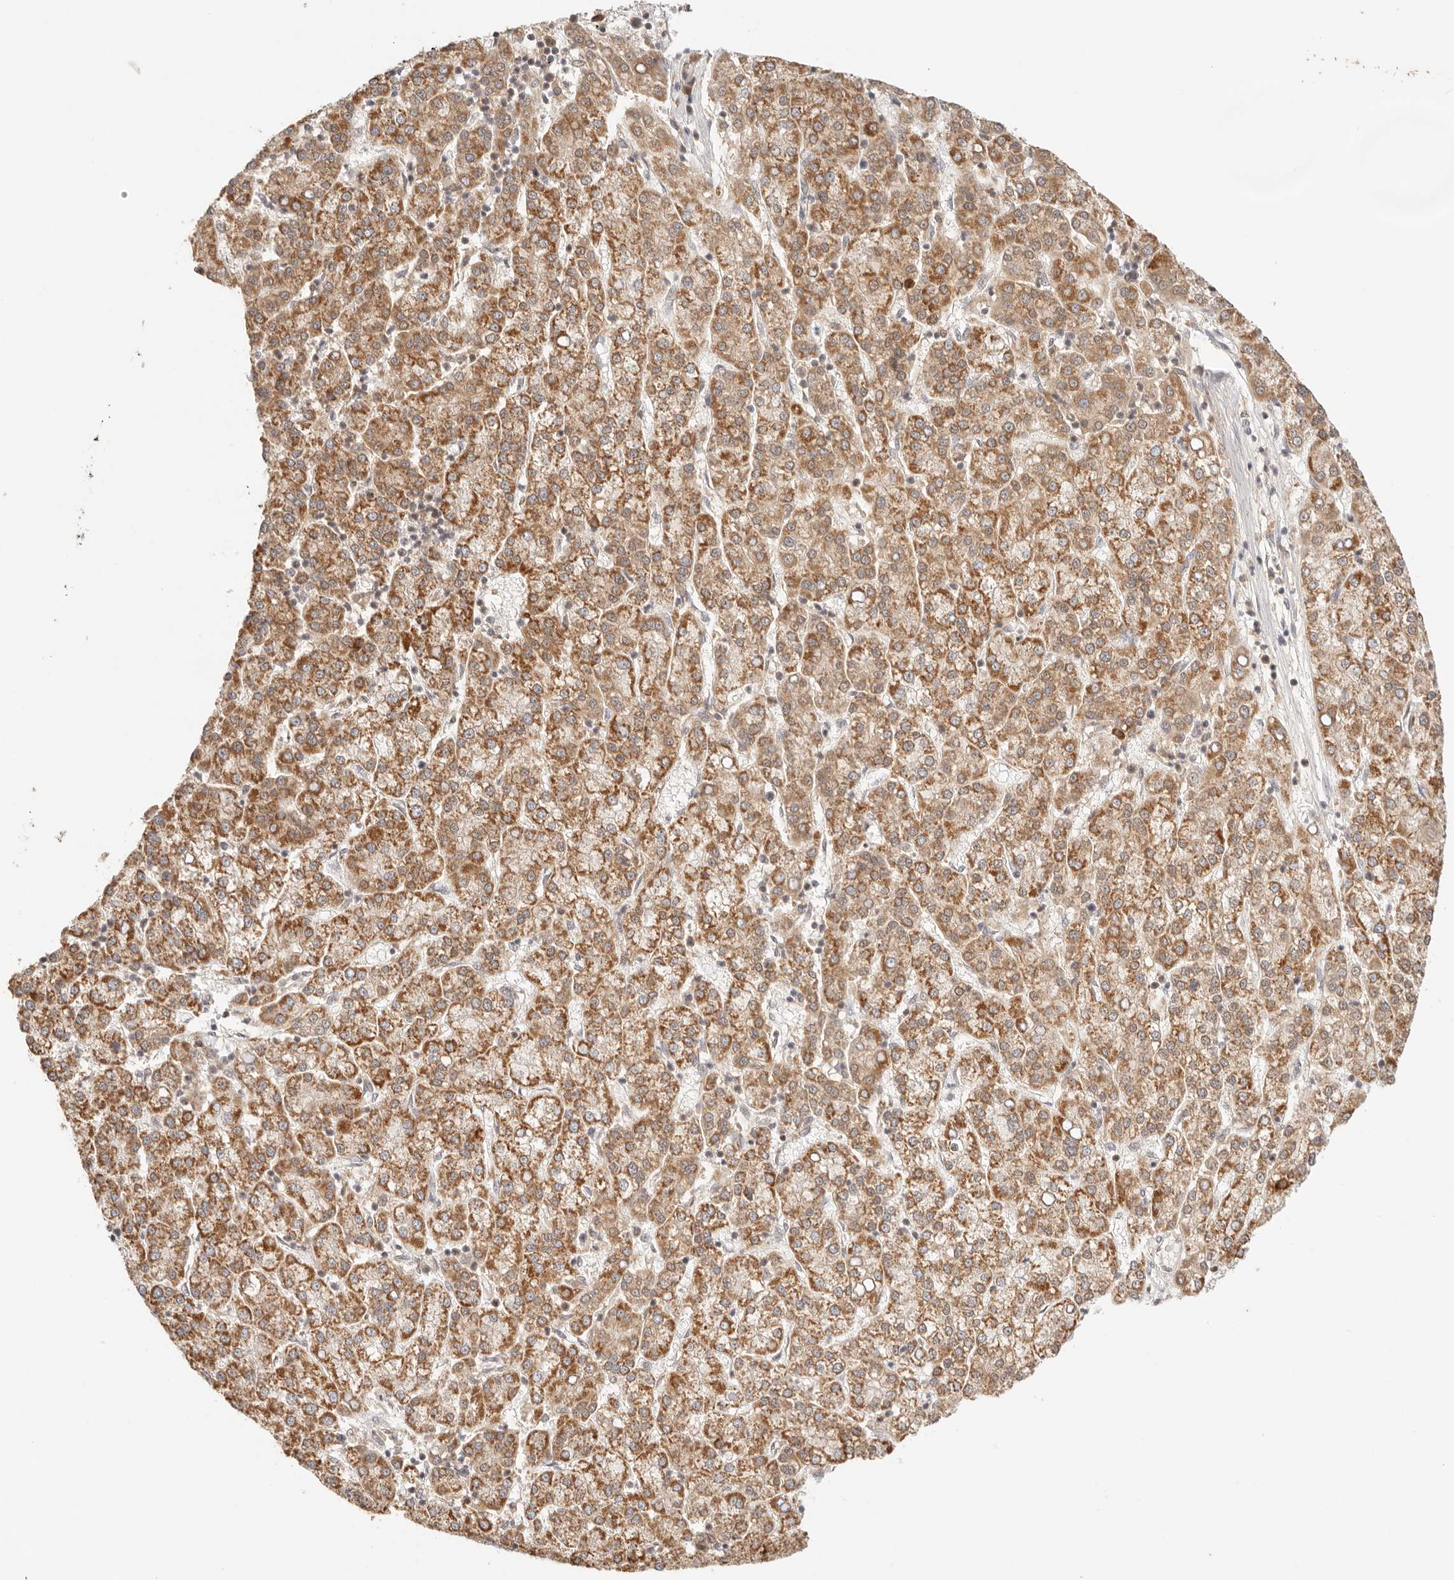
{"staining": {"intensity": "moderate", "quantity": ">75%", "location": "cytoplasmic/membranous"}, "tissue": "liver cancer", "cell_type": "Tumor cells", "image_type": "cancer", "snomed": [{"axis": "morphology", "description": "Carcinoma, Hepatocellular, NOS"}, {"axis": "topography", "description": "Liver"}], "caption": "Human liver cancer stained for a protein (brown) shows moderate cytoplasmic/membranous positive expression in approximately >75% of tumor cells.", "gene": "COA6", "patient": {"sex": "female", "age": 58}}